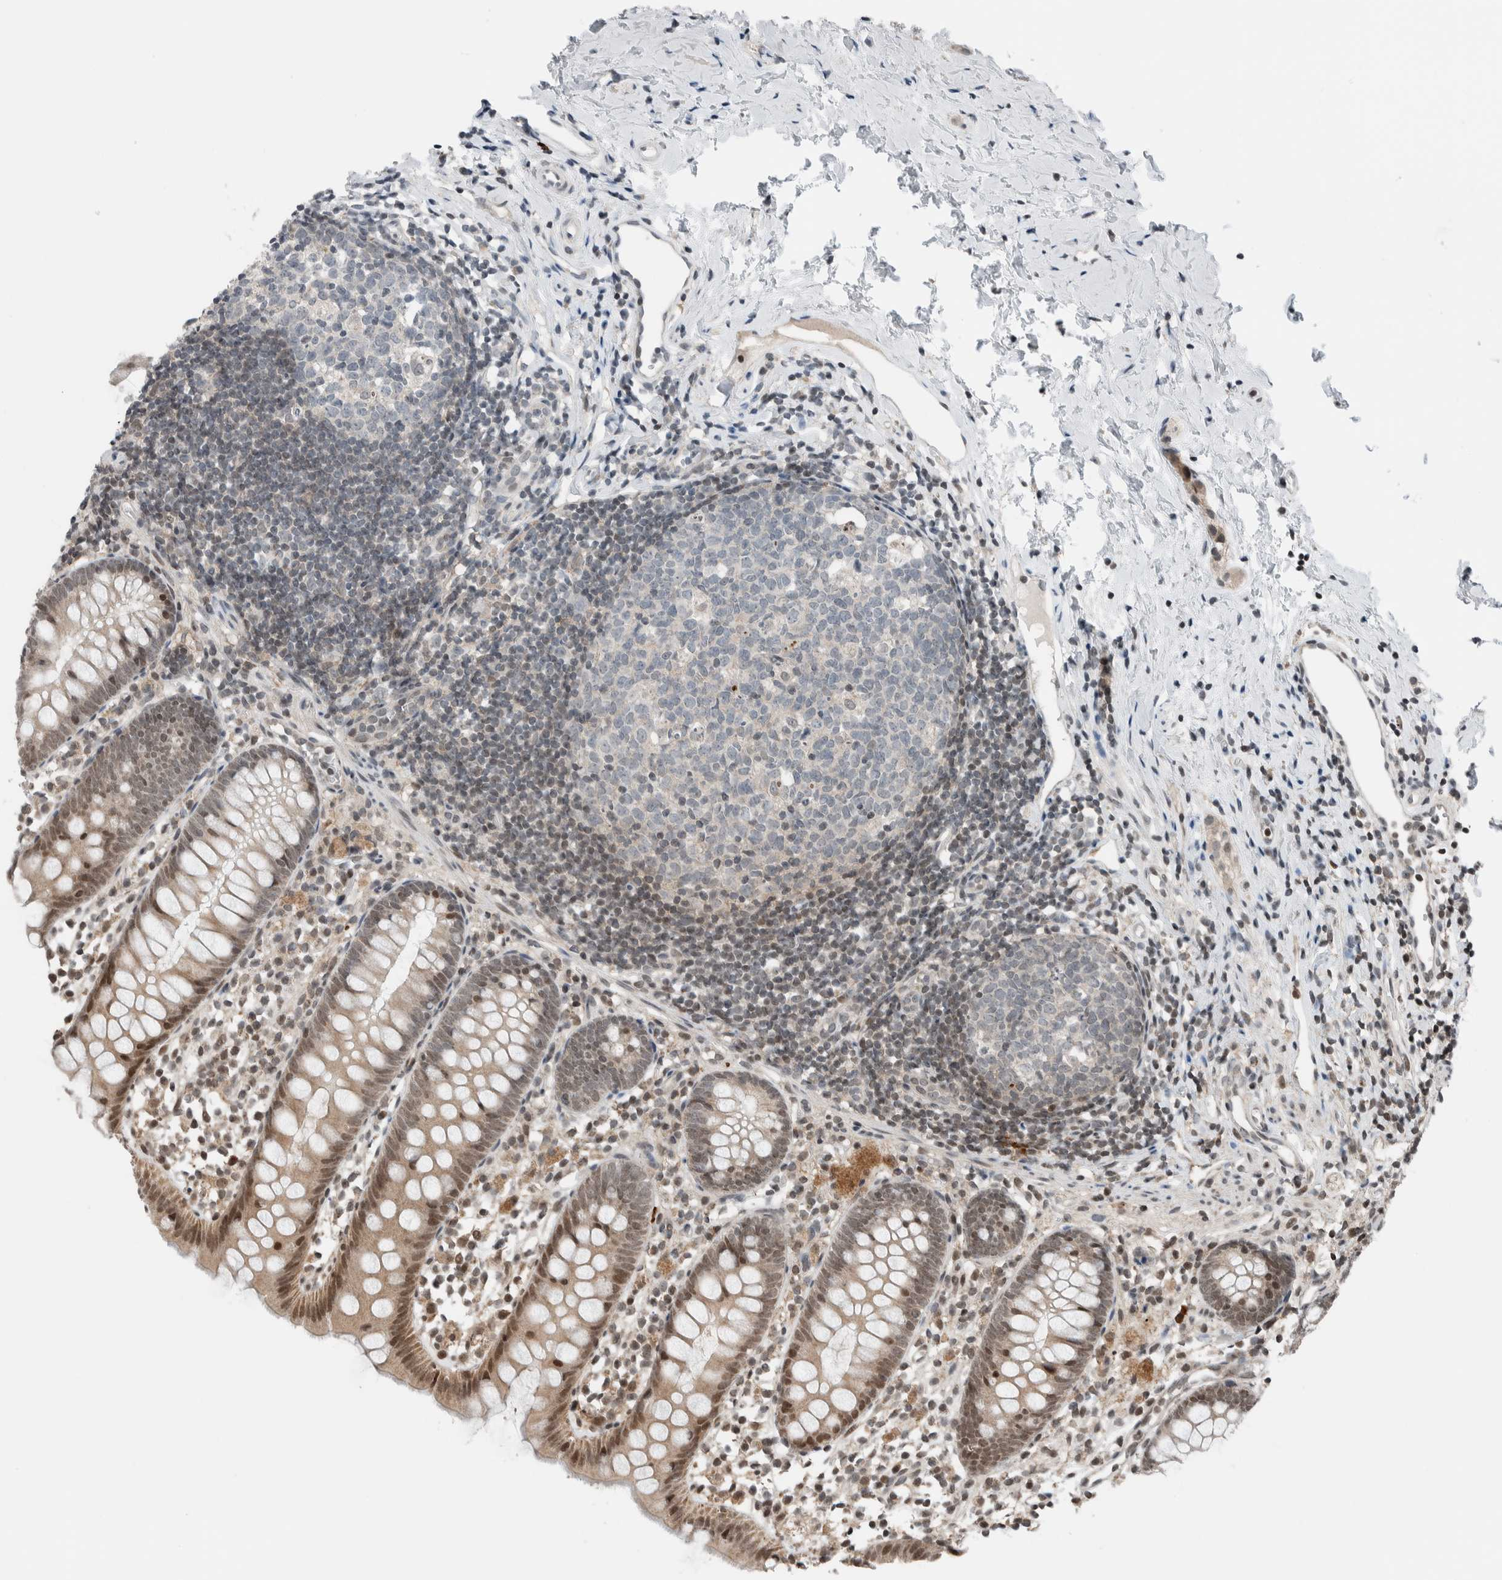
{"staining": {"intensity": "moderate", "quantity": "25%-75%", "location": "nuclear"}, "tissue": "appendix", "cell_type": "Glandular cells", "image_type": "normal", "snomed": [{"axis": "morphology", "description": "Normal tissue, NOS"}, {"axis": "topography", "description": "Appendix"}], "caption": "High-magnification brightfield microscopy of benign appendix stained with DAB (3,3'-diaminobenzidine) (brown) and counterstained with hematoxylin (blue). glandular cells exhibit moderate nuclear staining is seen in approximately25%-75% of cells.", "gene": "NPLOC4", "patient": {"sex": "female", "age": 20}}